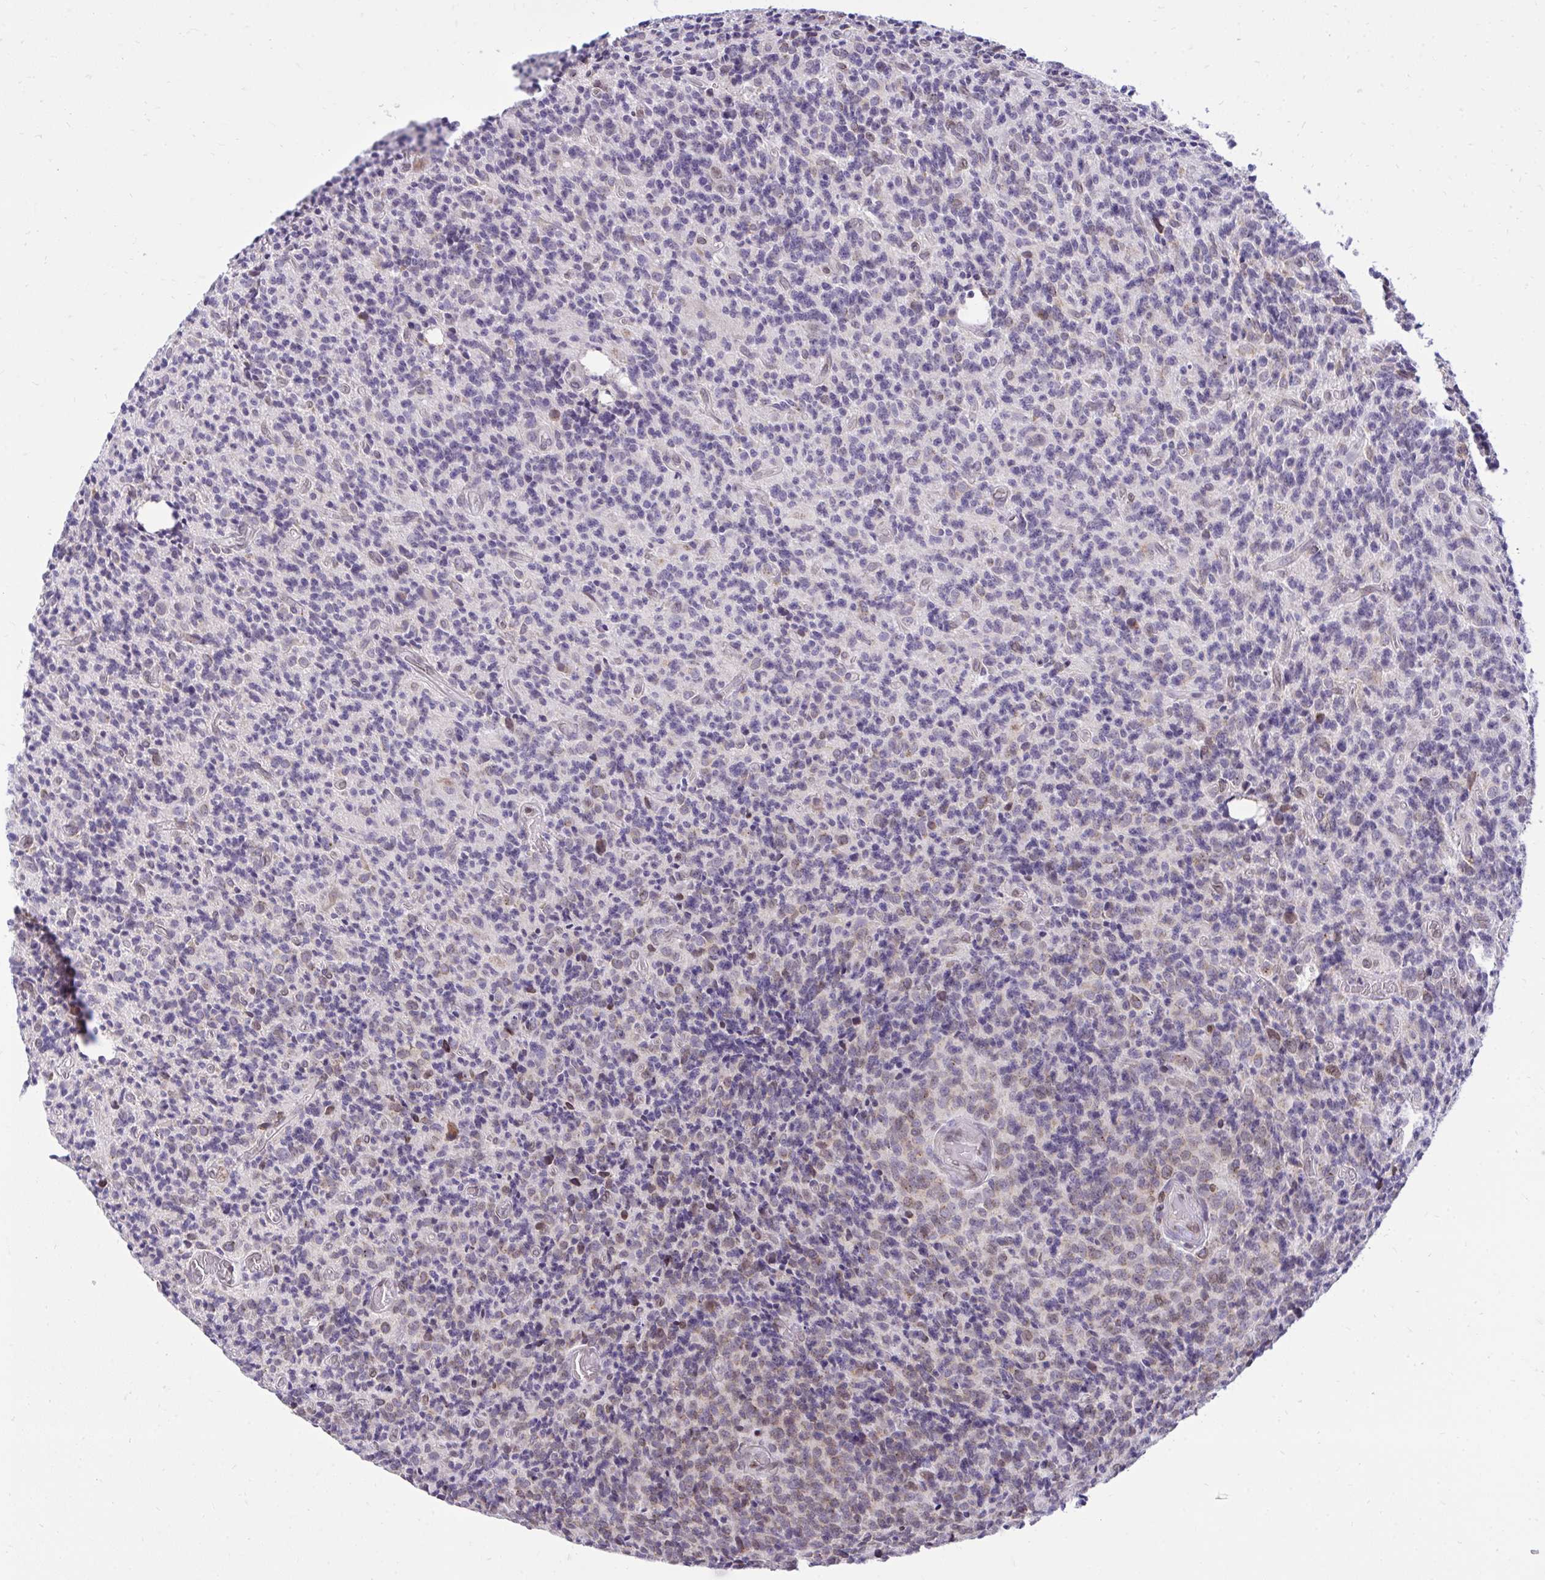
{"staining": {"intensity": "negative", "quantity": "none", "location": "none"}, "tissue": "glioma", "cell_type": "Tumor cells", "image_type": "cancer", "snomed": [{"axis": "morphology", "description": "Glioma, malignant, High grade"}, {"axis": "topography", "description": "Brain"}], "caption": "DAB immunohistochemical staining of human glioma reveals no significant expression in tumor cells.", "gene": "RPS6KA2", "patient": {"sex": "male", "age": 76}}